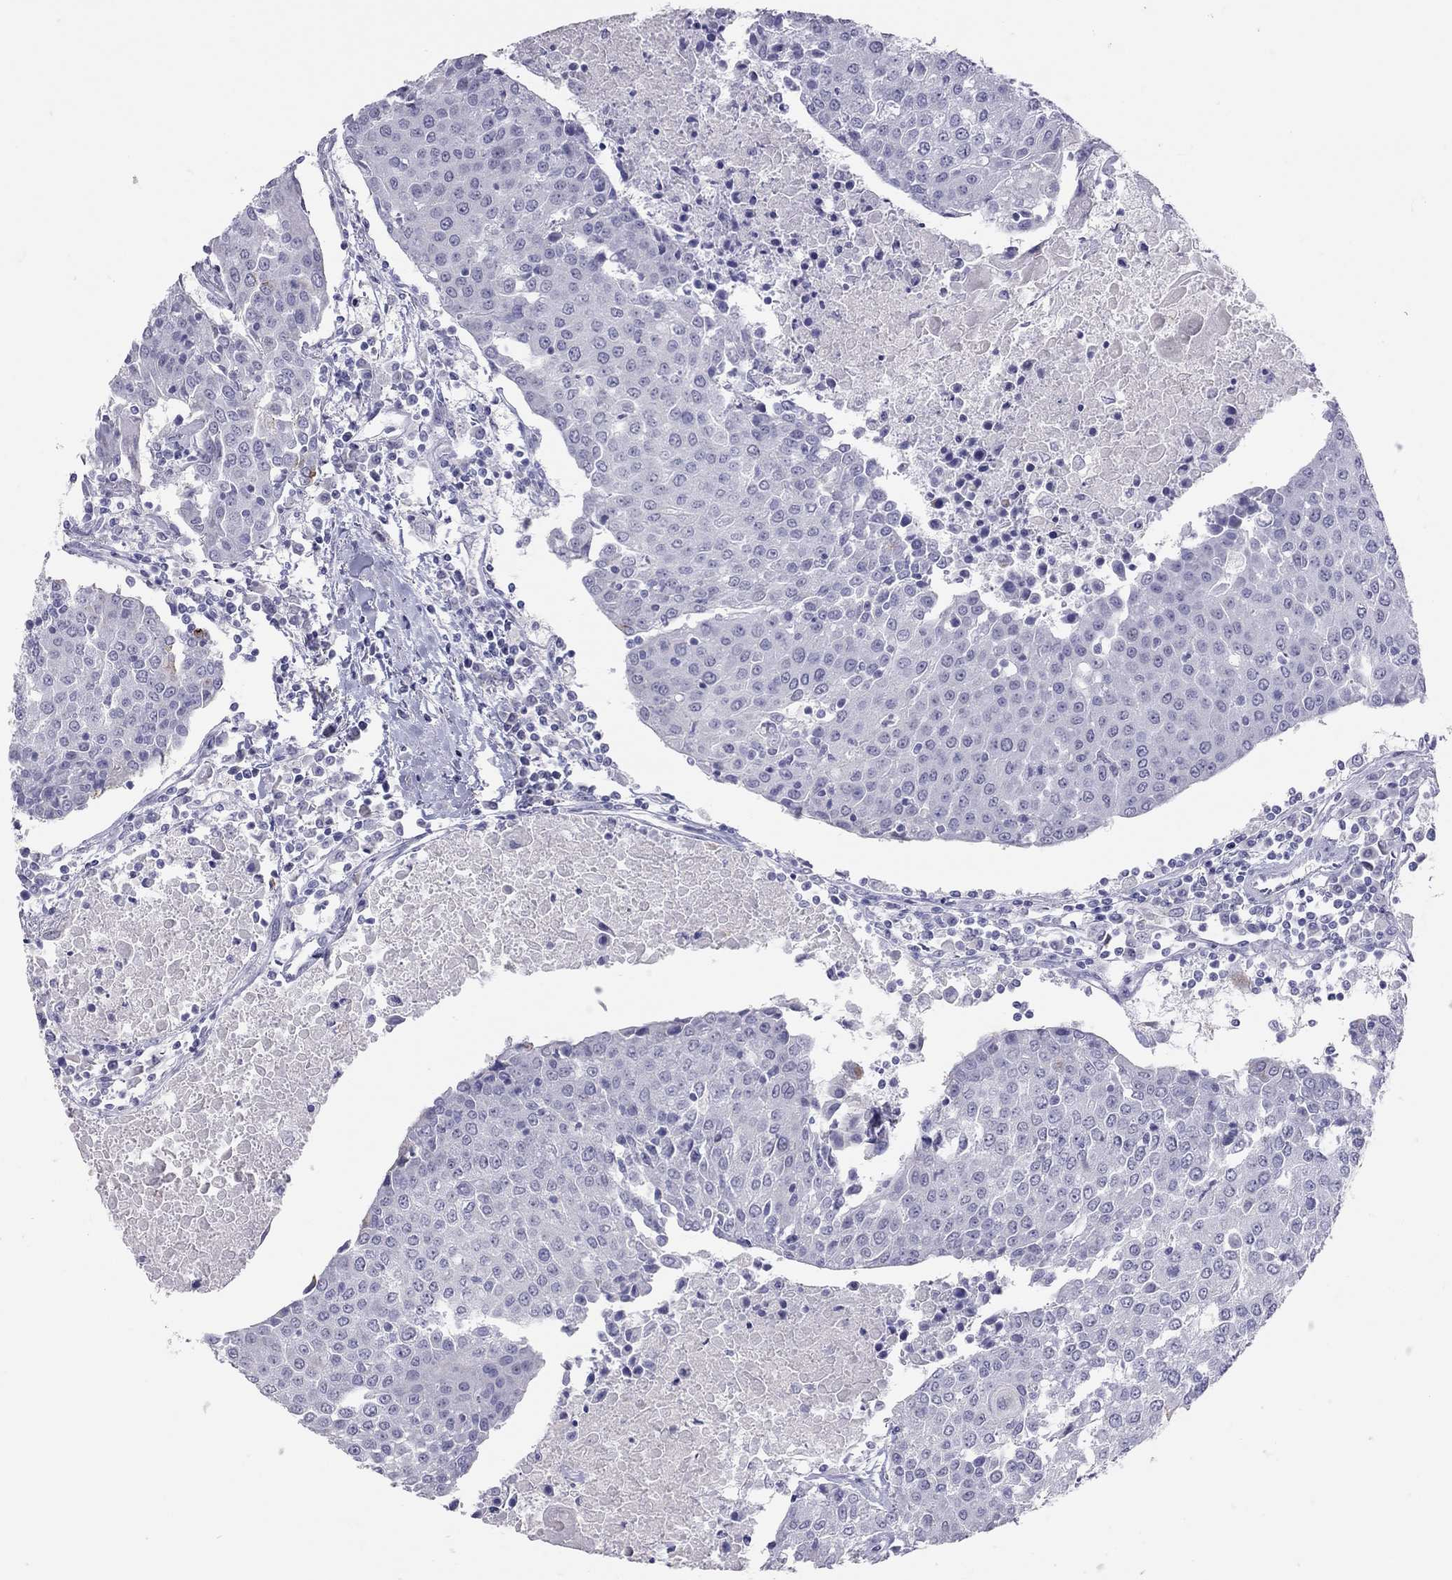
{"staining": {"intensity": "negative", "quantity": "none", "location": "none"}, "tissue": "urothelial cancer", "cell_type": "Tumor cells", "image_type": "cancer", "snomed": [{"axis": "morphology", "description": "Urothelial carcinoma, High grade"}, {"axis": "topography", "description": "Urinary bladder"}], "caption": "There is no significant expression in tumor cells of high-grade urothelial carcinoma.", "gene": "MUC16", "patient": {"sex": "female", "age": 85}}